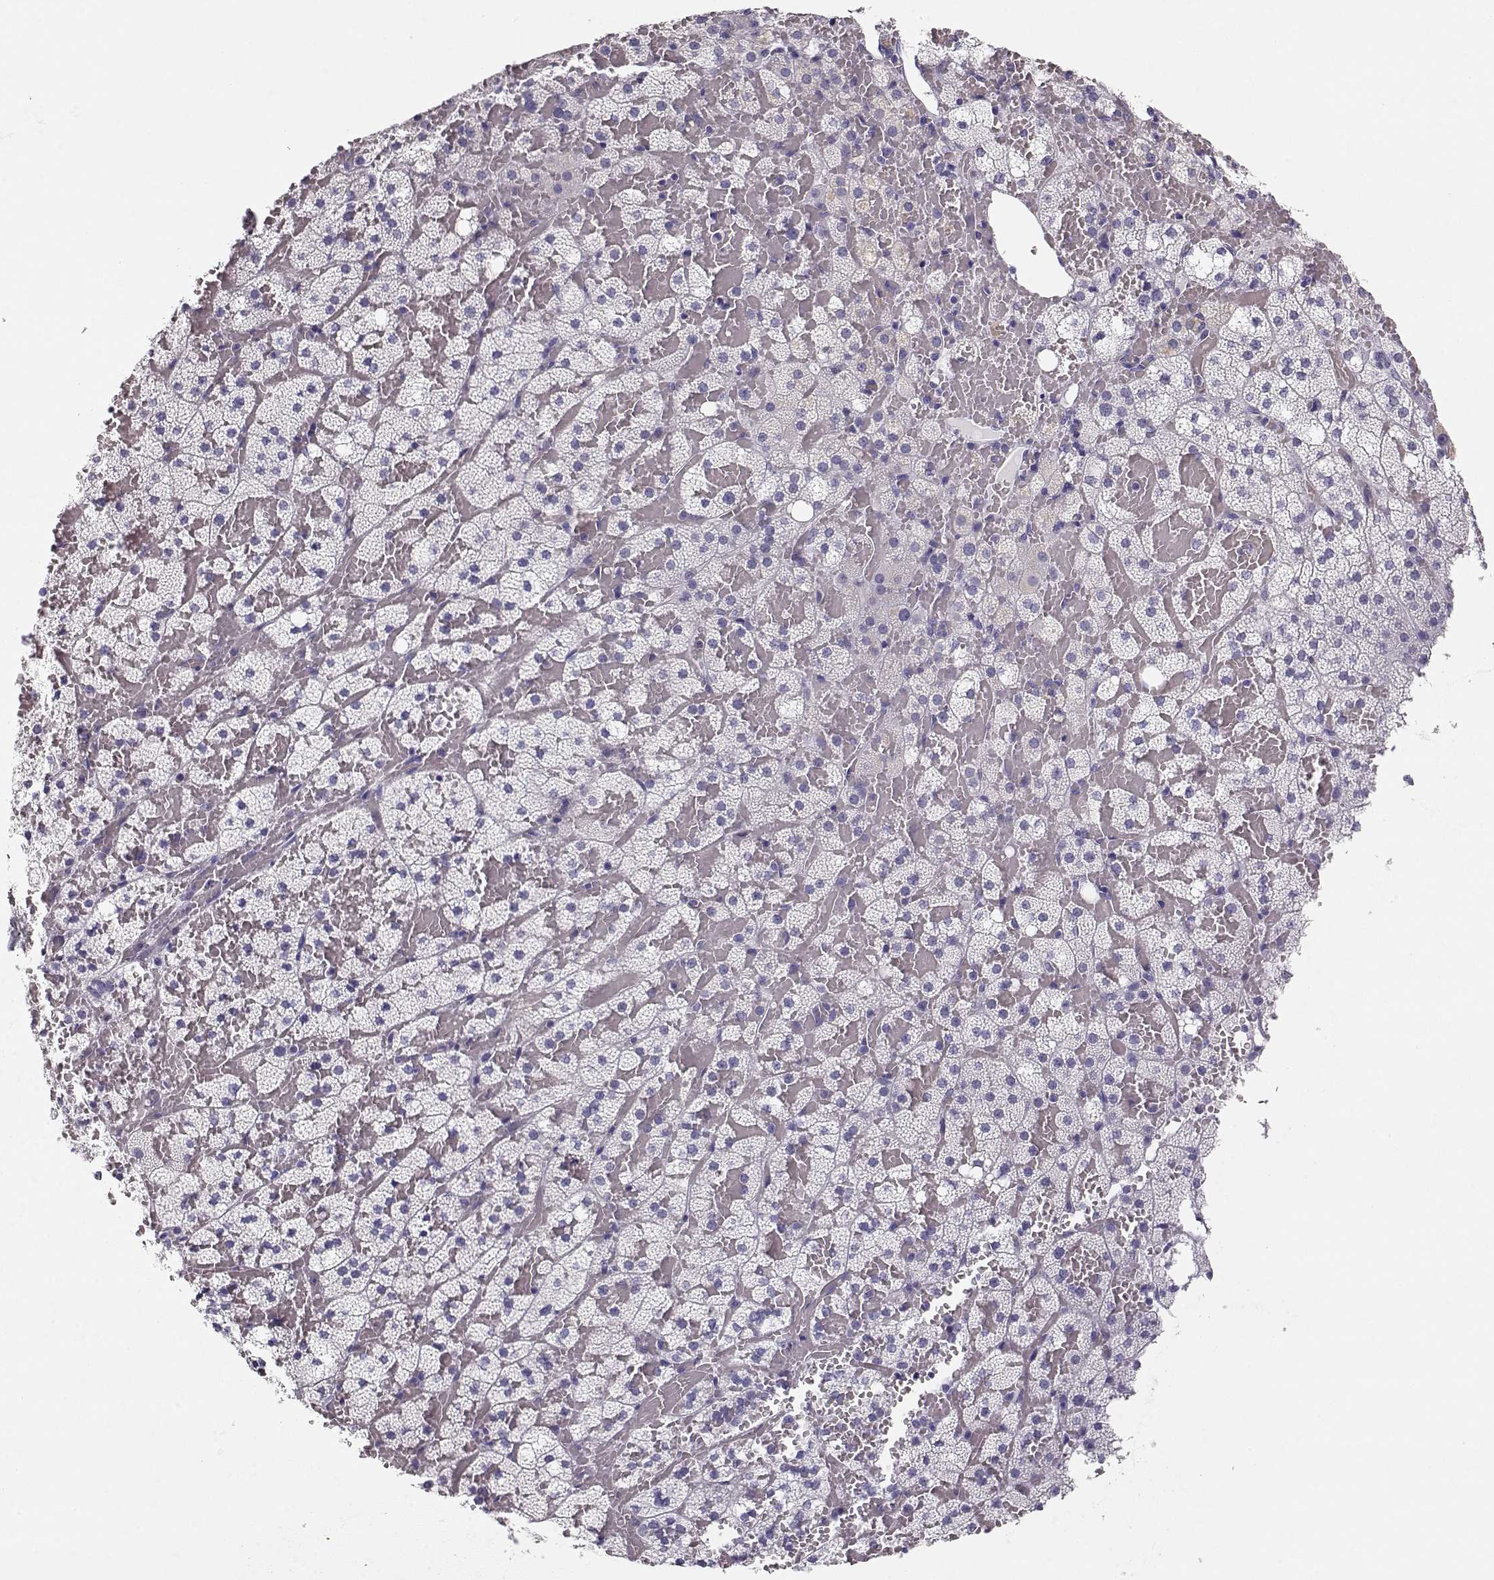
{"staining": {"intensity": "negative", "quantity": "none", "location": "none"}, "tissue": "adrenal gland", "cell_type": "Glandular cells", "image_type": "normal", "snomed": [{"axis": "morphology", "description": "Normal tissue, NOS"}, {"axis": "topography", "description": "Adrenal gland"}], "caption": "DAB (3,3'-diaminobenzidine) immunohistochemical staining of unremarkable human adrenal gland exhibits no significant expression in glandular cells. Nuclei are stained in blue.", "gene": "MAGEC1", "patient": {"sex": "male", "age": 53}}